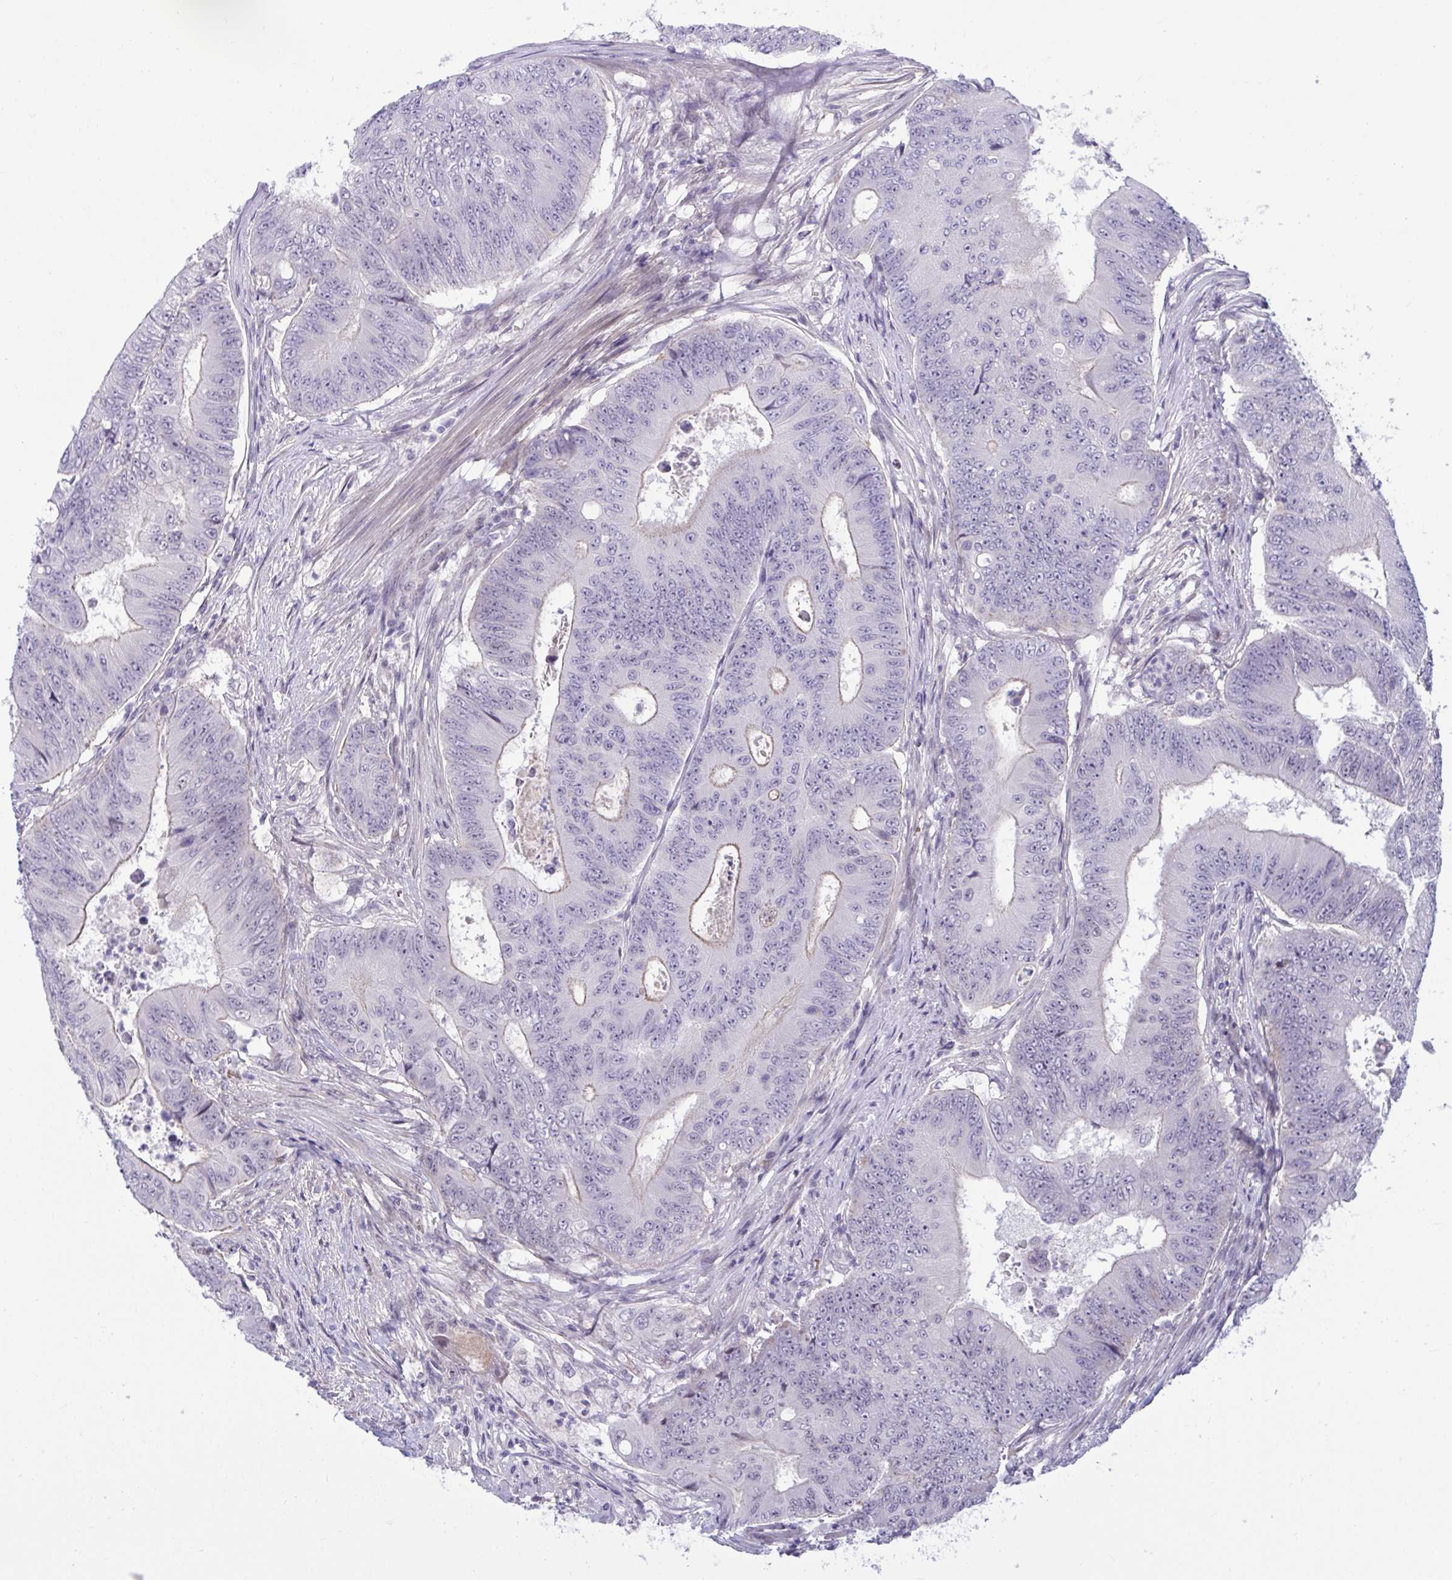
{"staining": {"intensity": "weak", "quantity": "<25%", "location": "cytoplasmic/membranous"}, "tissue": "colorectal cancer", "cell_type": "Tumor cells", "image_type": "cancer", "snomed": [{"axis": "morphology", "description": "Adenocarcinoma, NOS"}, {"axis": "topography", "description": "Colon"}], "caption": "This is an immunohistochemistry (IHC) micrograph of human adenocarcinoma (colorectal). There is no expression in tumor cells.", "gene": "CNGB3", "patient": {"sex": "female", "age": 48}}